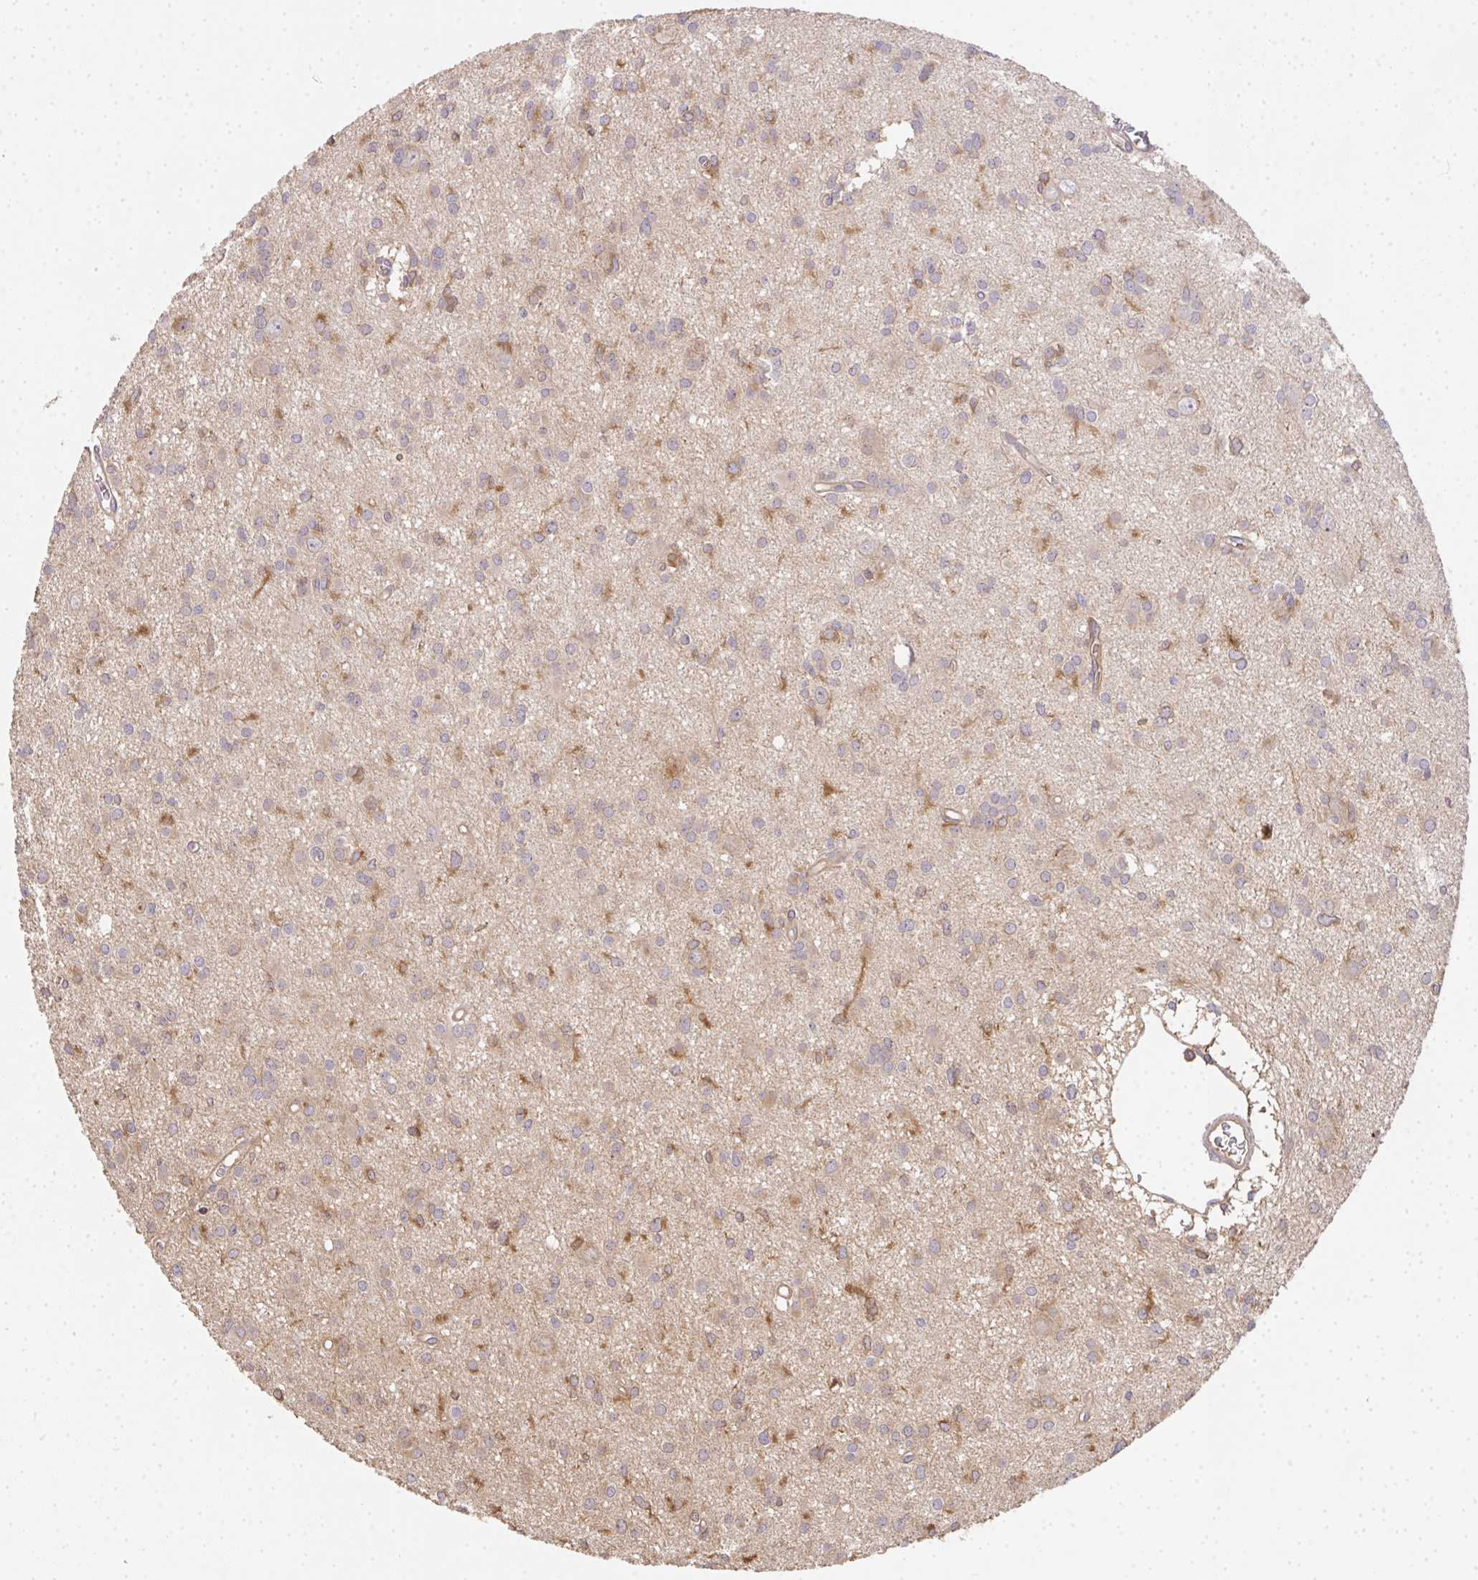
{"staining": {"intensity": "weak", "quantity": "25%-75%", "location": "cytoplasmic/membranous"}, "tissue": "glioma", "cell_type": "Tumor cells", "image_type": "cancer", "snomed": [{"axis": "morphology", "description": "Glioma, malignant, High grade"}, {"axis": "topography", "description": "Brain"}], "caption": "Immunohistochemistry image of human glioma stained for a protein (brown), which displays low levels of weak cytoplasmic/membranous staining in about 25%-75% of tumor cells.", "gene": "EEF1AKMT1", "patient": {"sex": "male", "age": 23}}